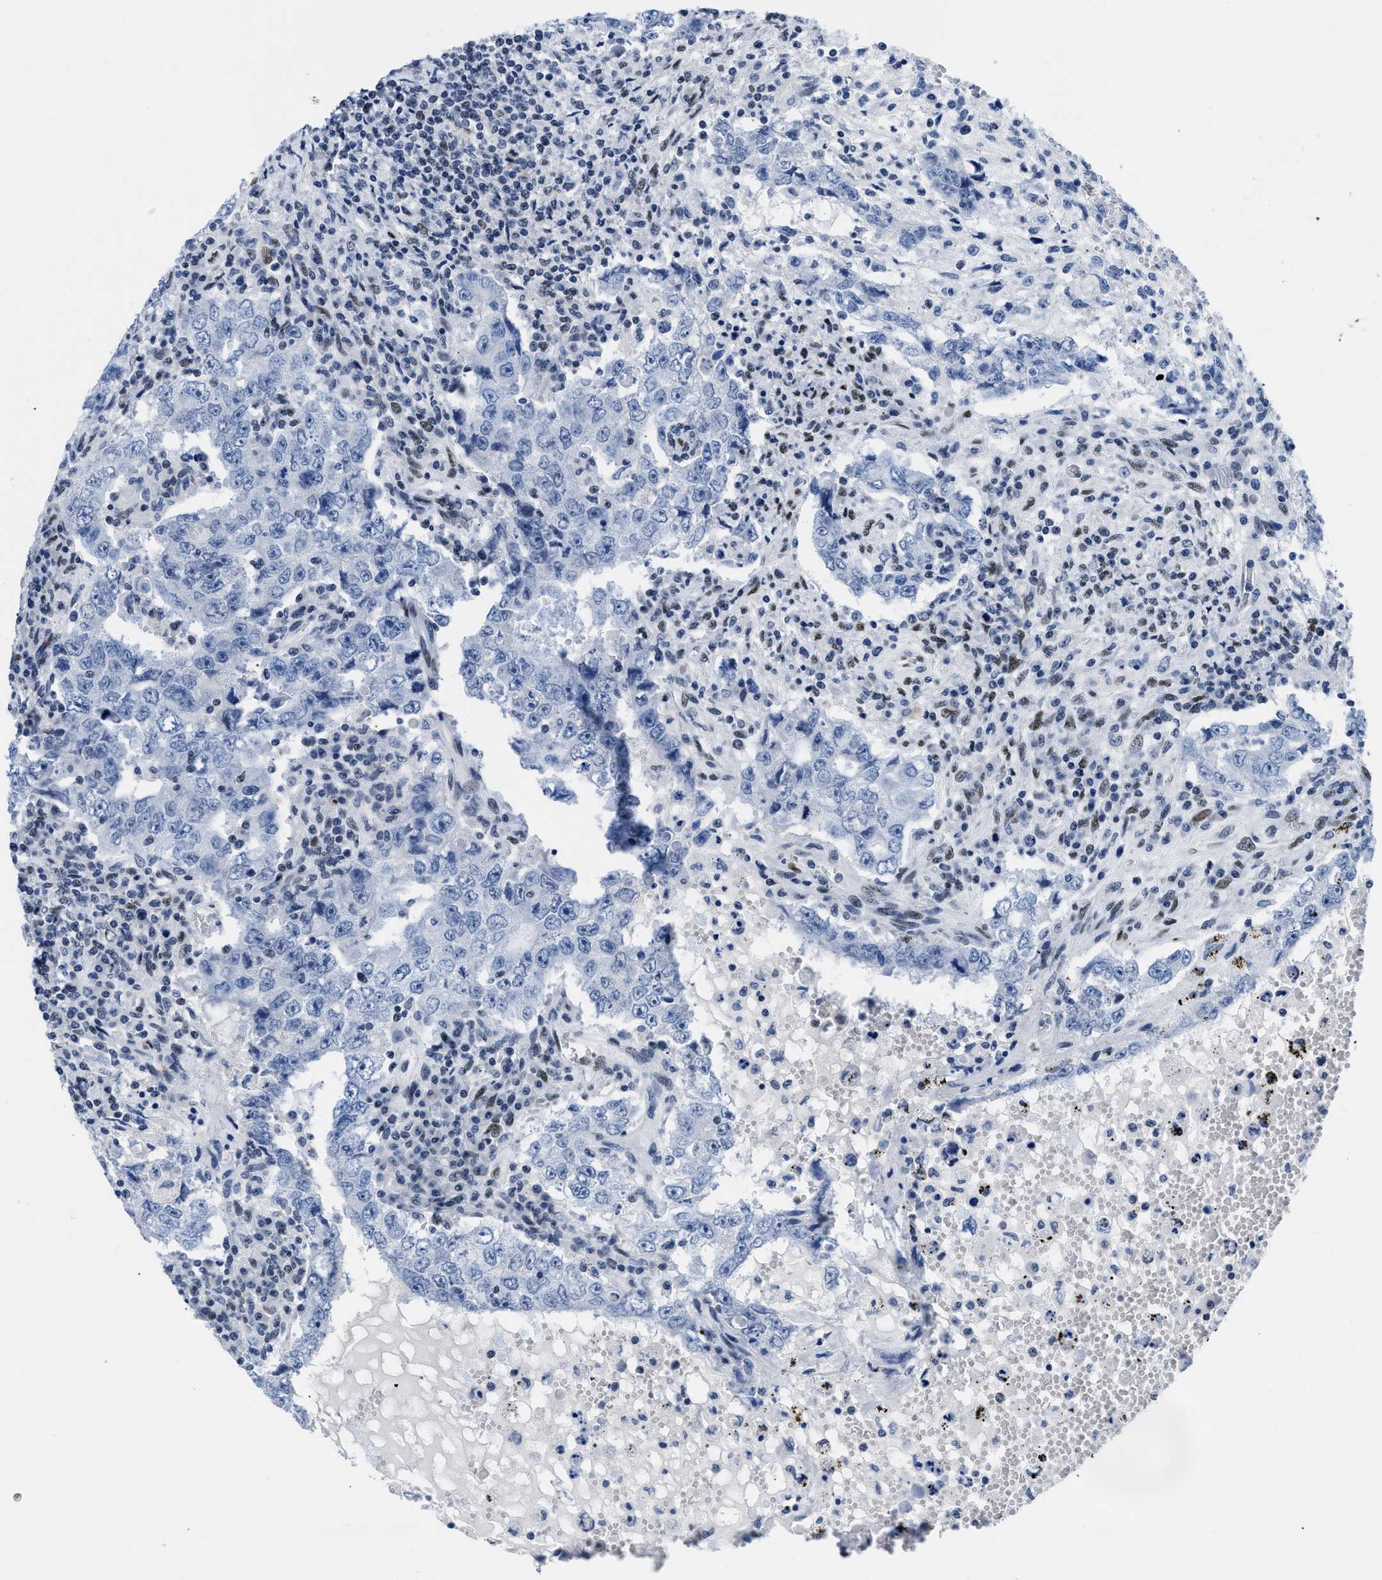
{"staining": {"intensity": "negative", "quantity": "none", "location": "none"}, "tissue": "testis cancer", "cell_type": "Tumor cells", "image_type": "cancer", "snomed": [{"axis": "morphology", "description": "Carcinoma, Embryonal, NOS"}, {"axis": "topography", "description": "Testis"}], "caption": "This image is of embryonal carcinoma (testis) stained with IHC to label a protein in brown with the nuclei are counter-stained blue. There is no positivity in tumor cells. (Brightfield microscopy of DAB (3,3'-diaminobenzidine) immunohistochemistry at high magnification).", "gene": "CTBP1", "patient": {"sex": "male", "age": 26}}